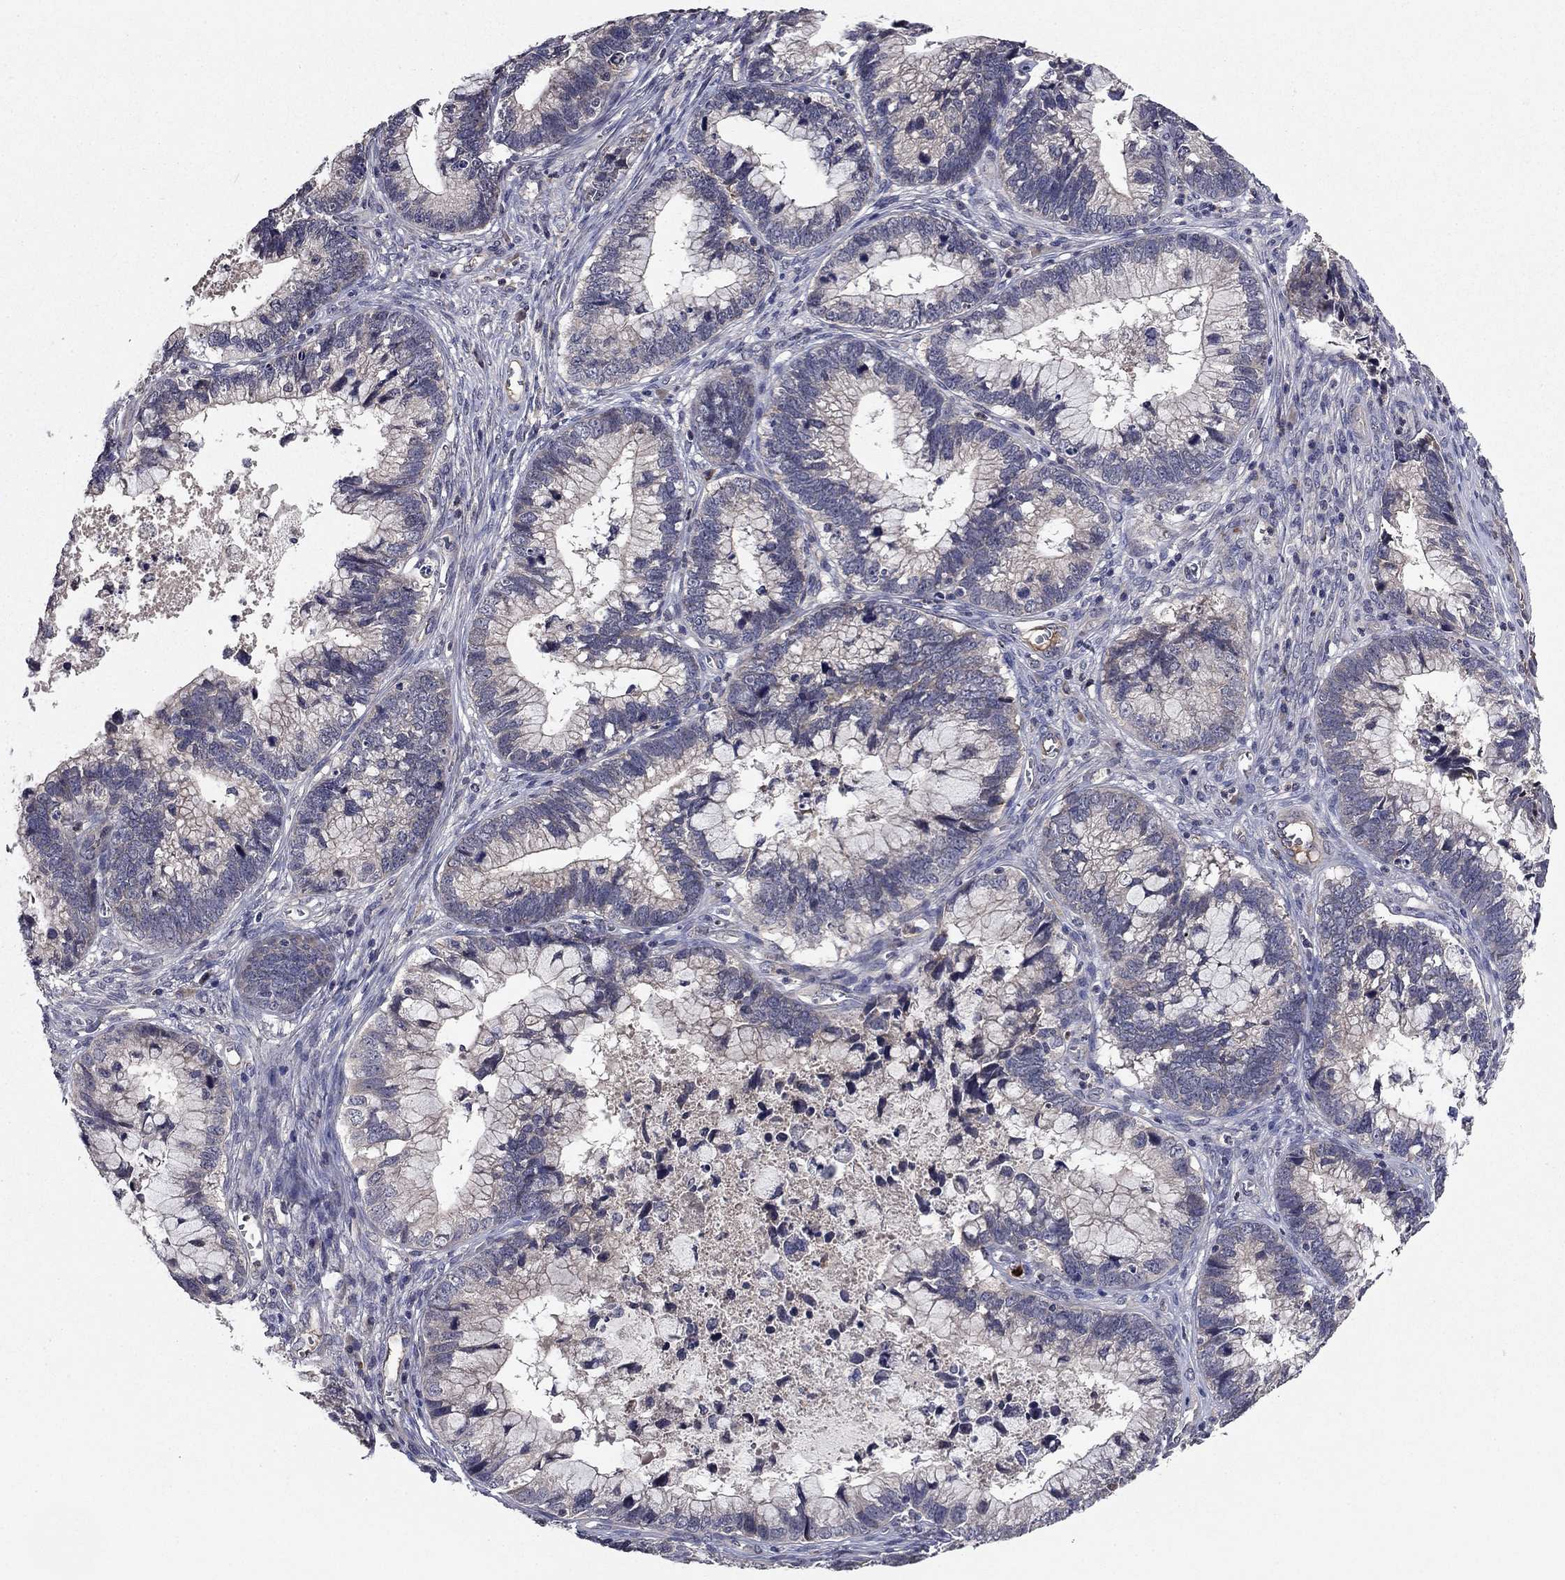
{"staining": {"intensity": "negative", "quantity": "none", "location": "none"}, "tissue": "cervical cancer", "cell_type": "Tumor cells", "image_type": "cancer", "snomed": [{"axis": "morphology", "description": "Adenocarcinoma, NOS"}, {"axis": "topography", "description": "Cervix"}], "caption": "Cervical cancer was stained to show a protein in brown. There is no significant staining in tumor cells. The staining was performed using DAB (3,3'-diaminobenzidine) to visualize the protein expression in brown, while the nuclei were stained in blue with hematoxylin (Magnification: 20x).", "gene": "PROS1", "patient": {"sex": "female", "age": 44}}